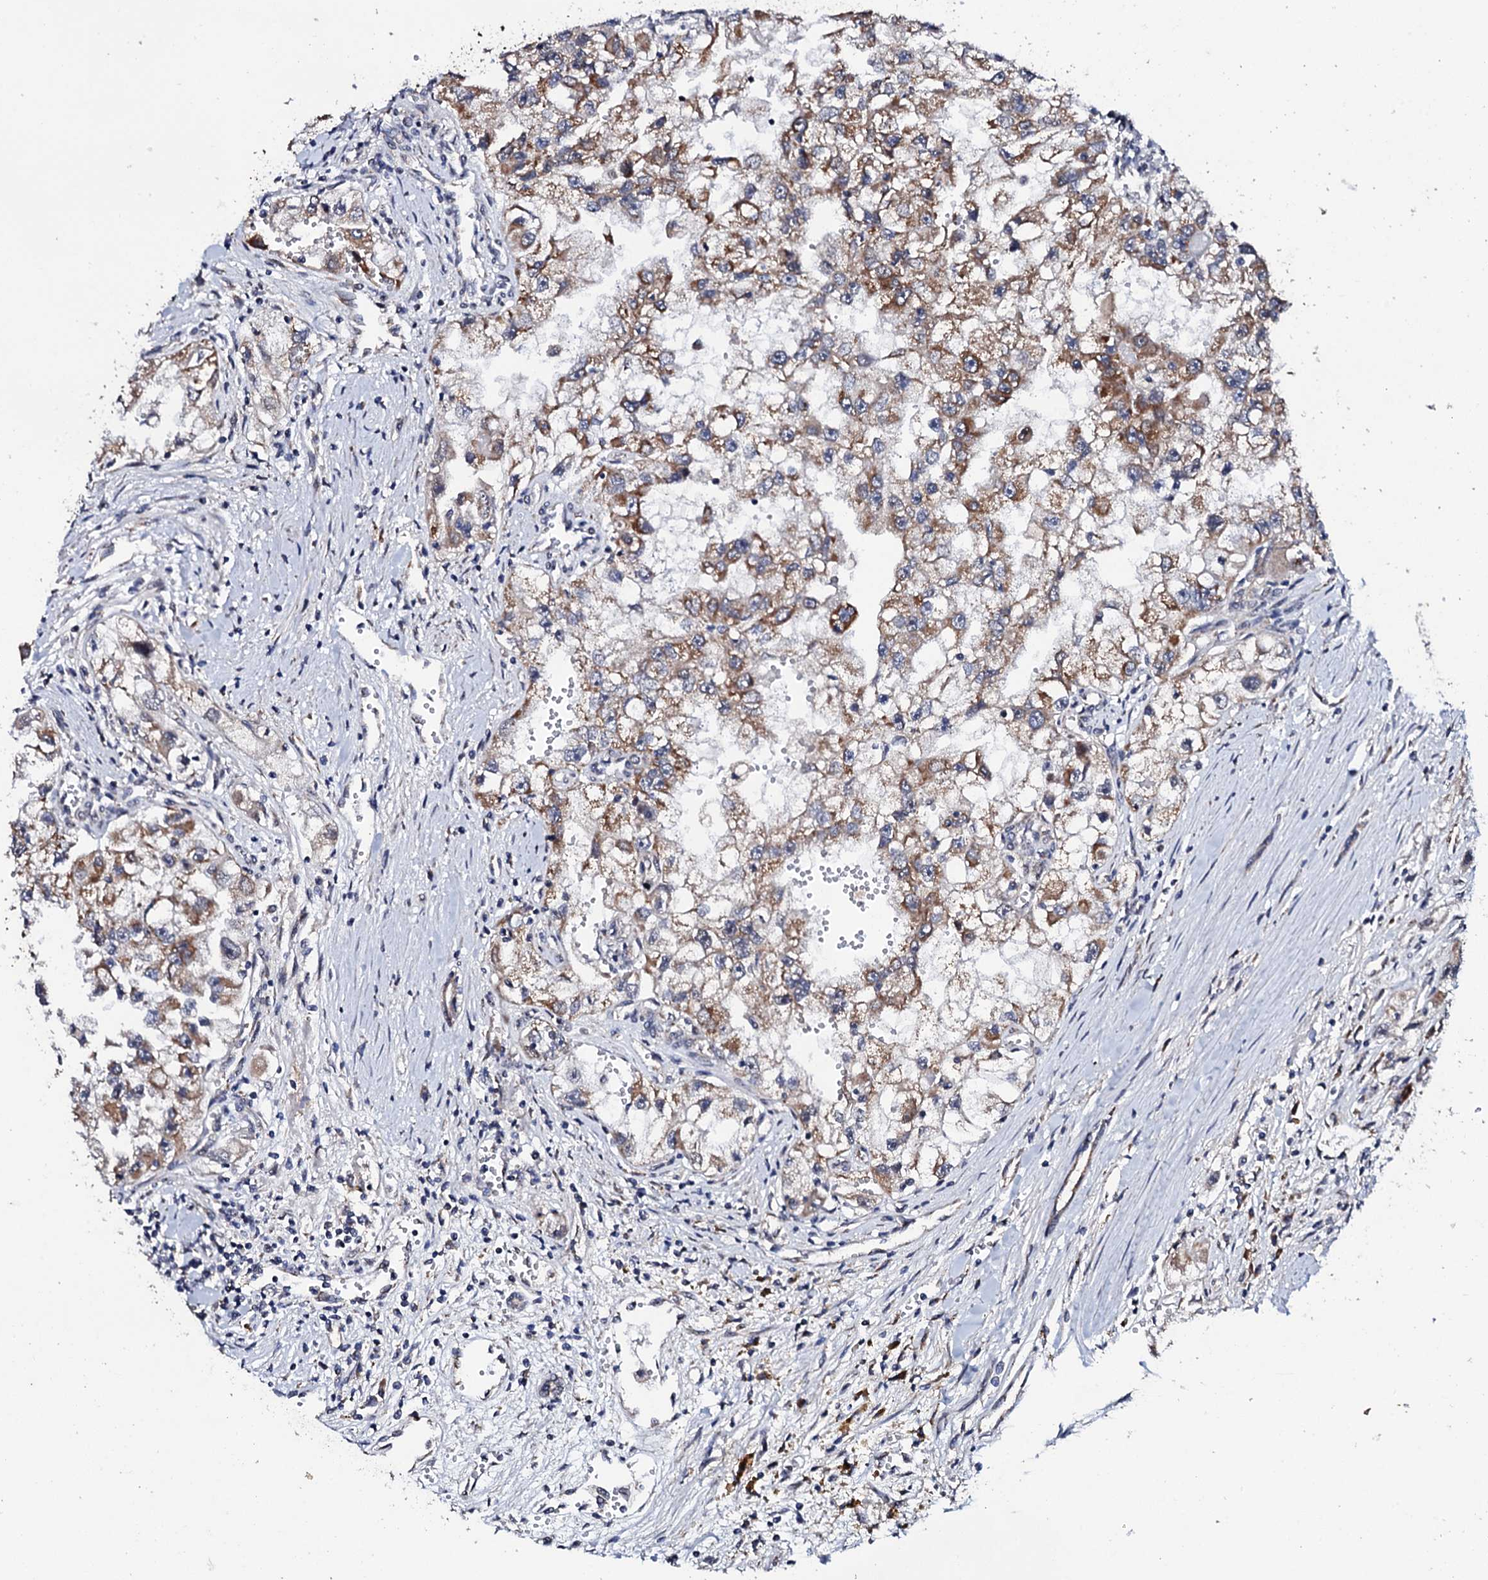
{"staining": {"intensity": "moderate", "quantity": "25%-75%", "location": "cytoplasmic/membranous"}, "tissue": "renal cancer", "cell_type": "Tumor cells", "image_type": "cancer", "snomed": [{"axis": "morphology", "description": "Adenocarcinoma, NOS"}, {"axis": "topography", "description": "Kidney"}], "caption": "Immunohistochemistry (DAB) staining of renal cancer demonstrates moderate cytoplasmic/membranous protein staining in approximately 25%-75% of tumor cells.", "gene": "MTIF3", "patient": {"sex": "male", "age": 63}}